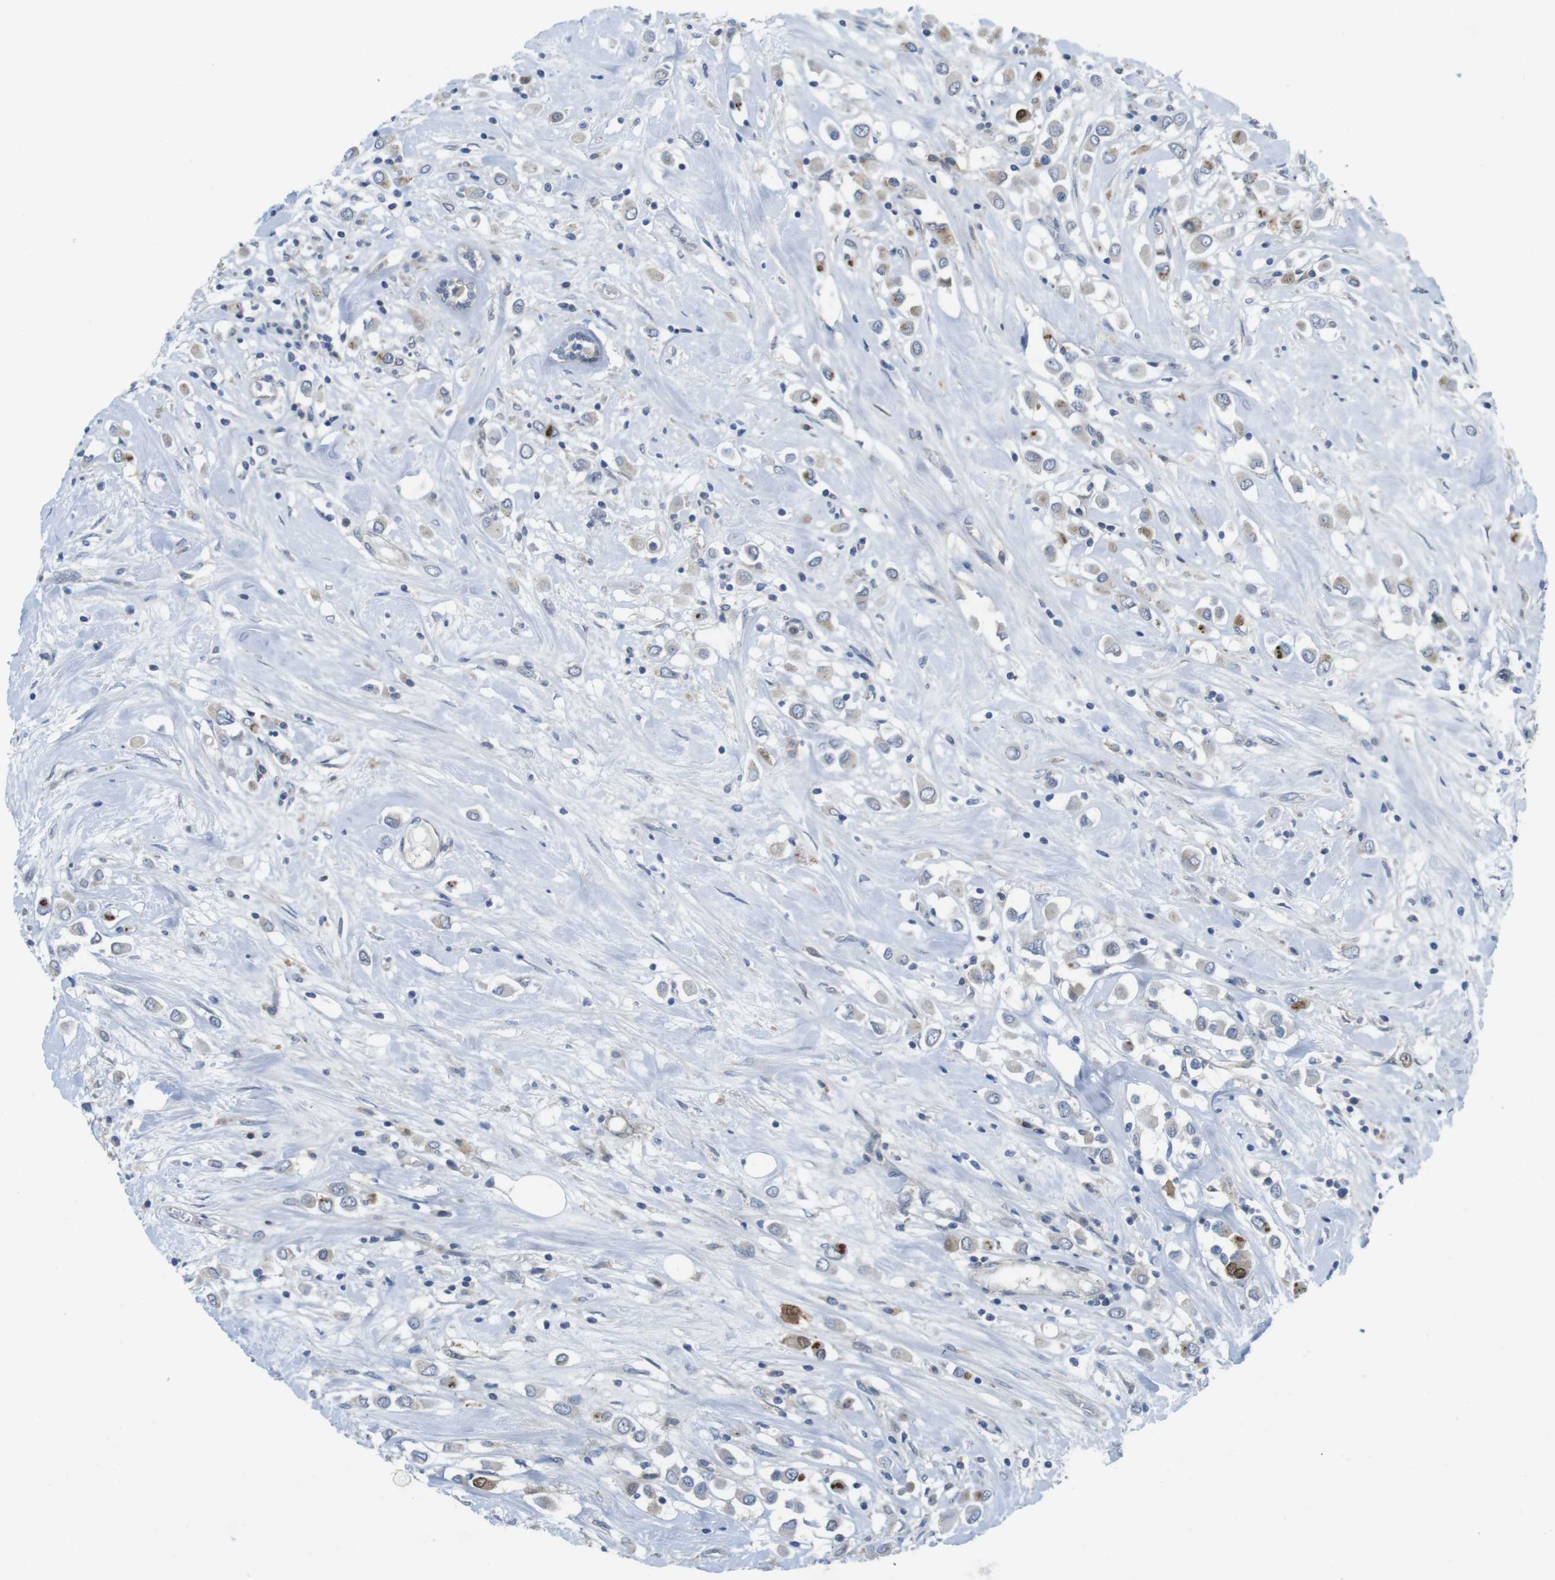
{"staining": {"intensity": "moderate", "quantity": "<25%", "location": "cytoplasmic/membranous,nuclear"}, "tissue": "breast cancer", "cell_type": "Tumor cells", "image_type": "cancer", "snomed": [{"axis": "morphology", "description": "Duct carcinoma"}, {"axis": "topography", "description": "Breast"}], "caption": "Moderate cytoplasmic/membranous and nuclear protein positivity is present in about <25% of tumor cells in breast cancer. (IHC, brightfield microscopy, high magnification).", "gene": "CASP2", "patient": {"sex": "female", "age": 61}}